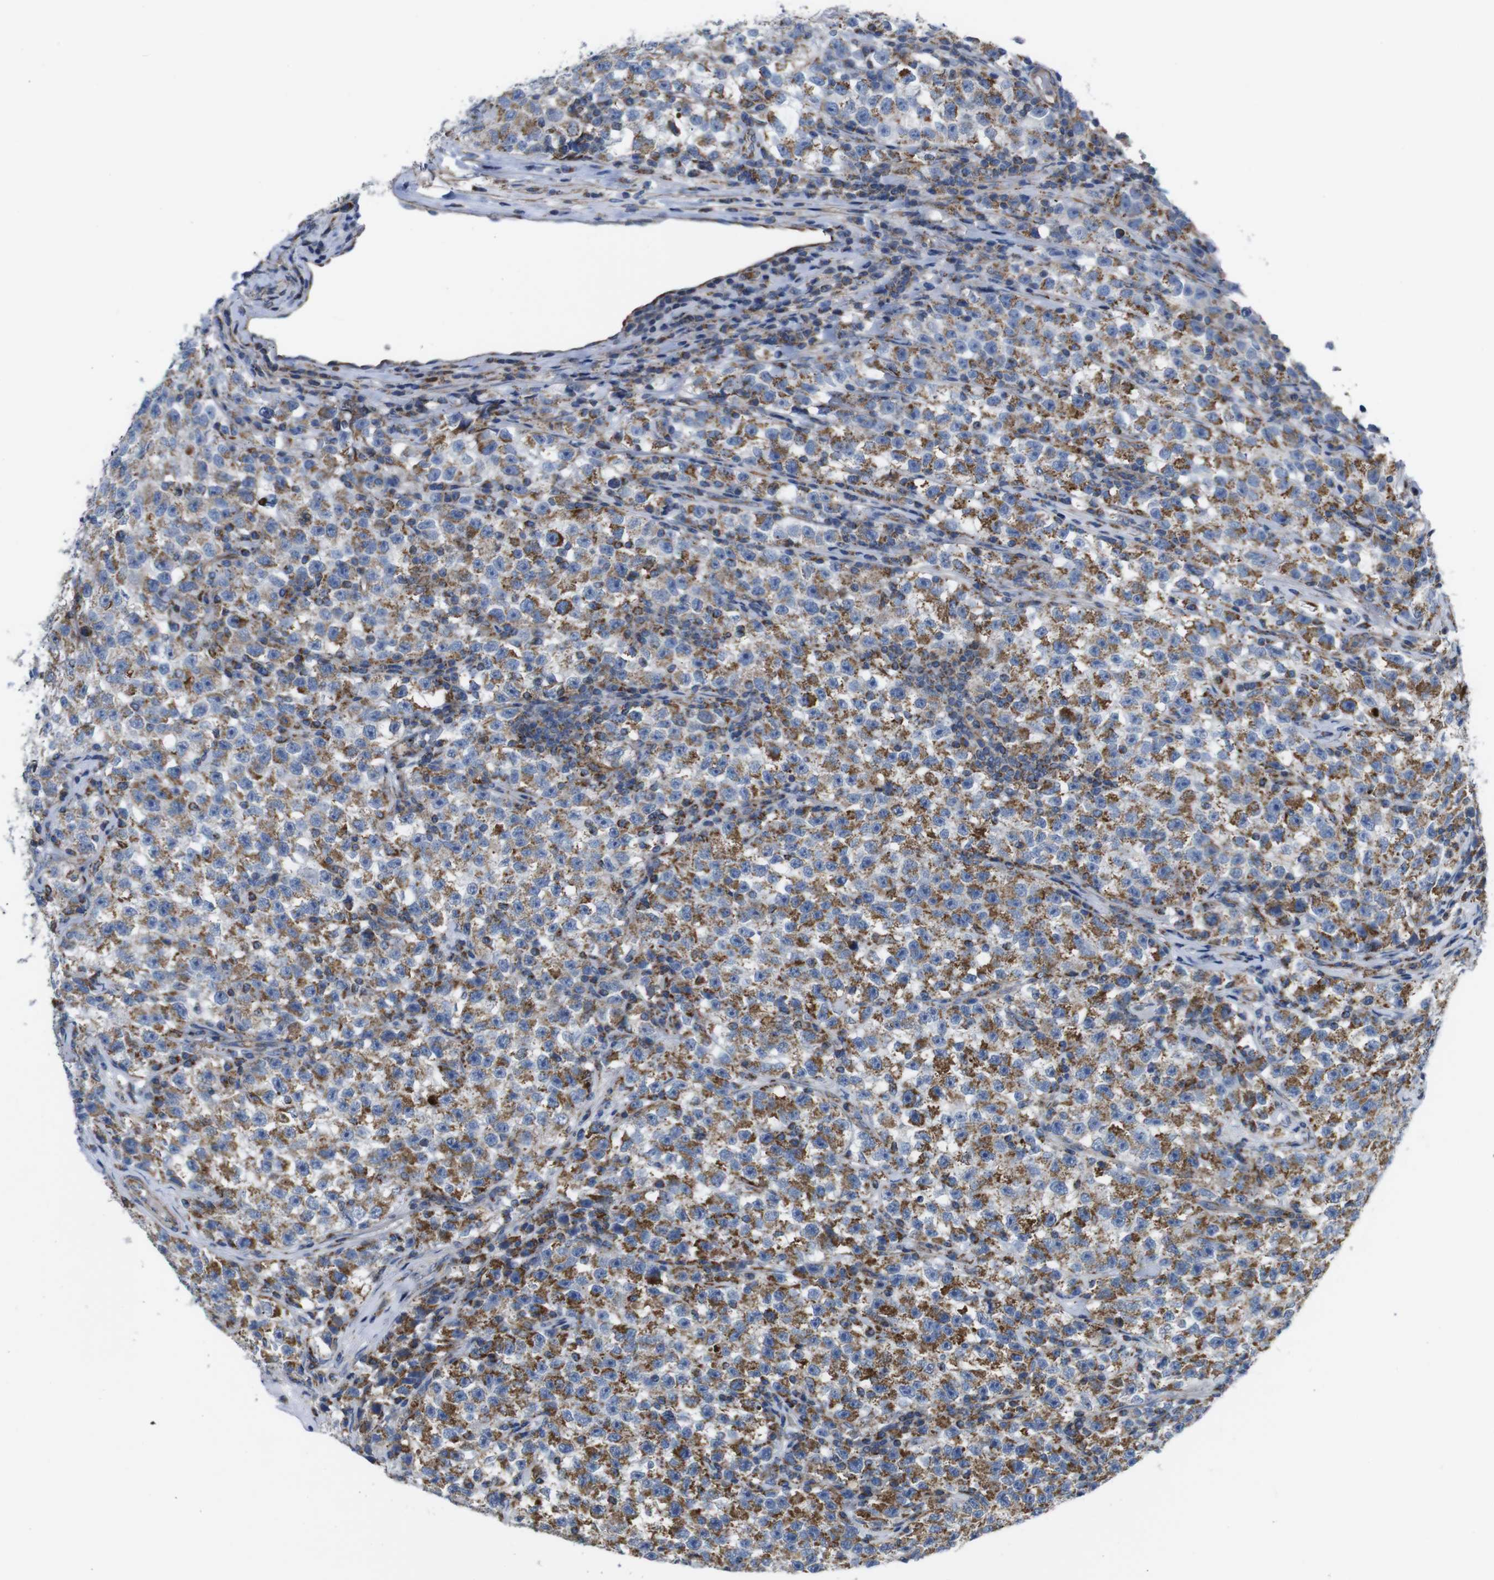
{"staining": {"intensity": "strong", "quantity": "25%-75%", "location": "cytoplasmic/membranous"}, "tissue": "testis cancer", "cell_type": "Tumor cells", "image_type": "cancer", "snomed": [{"axis": "morphology", "description": "Seminoma, NOS"}, {"axis": "topography", "description": "Testis"}], "caption": "The micrograph displays staining of seminoma (testis), revealing strong cytoplasmic/membranous protein positivity (brown color) within tumor cells.", "gene": "PDCD1LG2", "patient": {"sex": "male", "age": 22}}